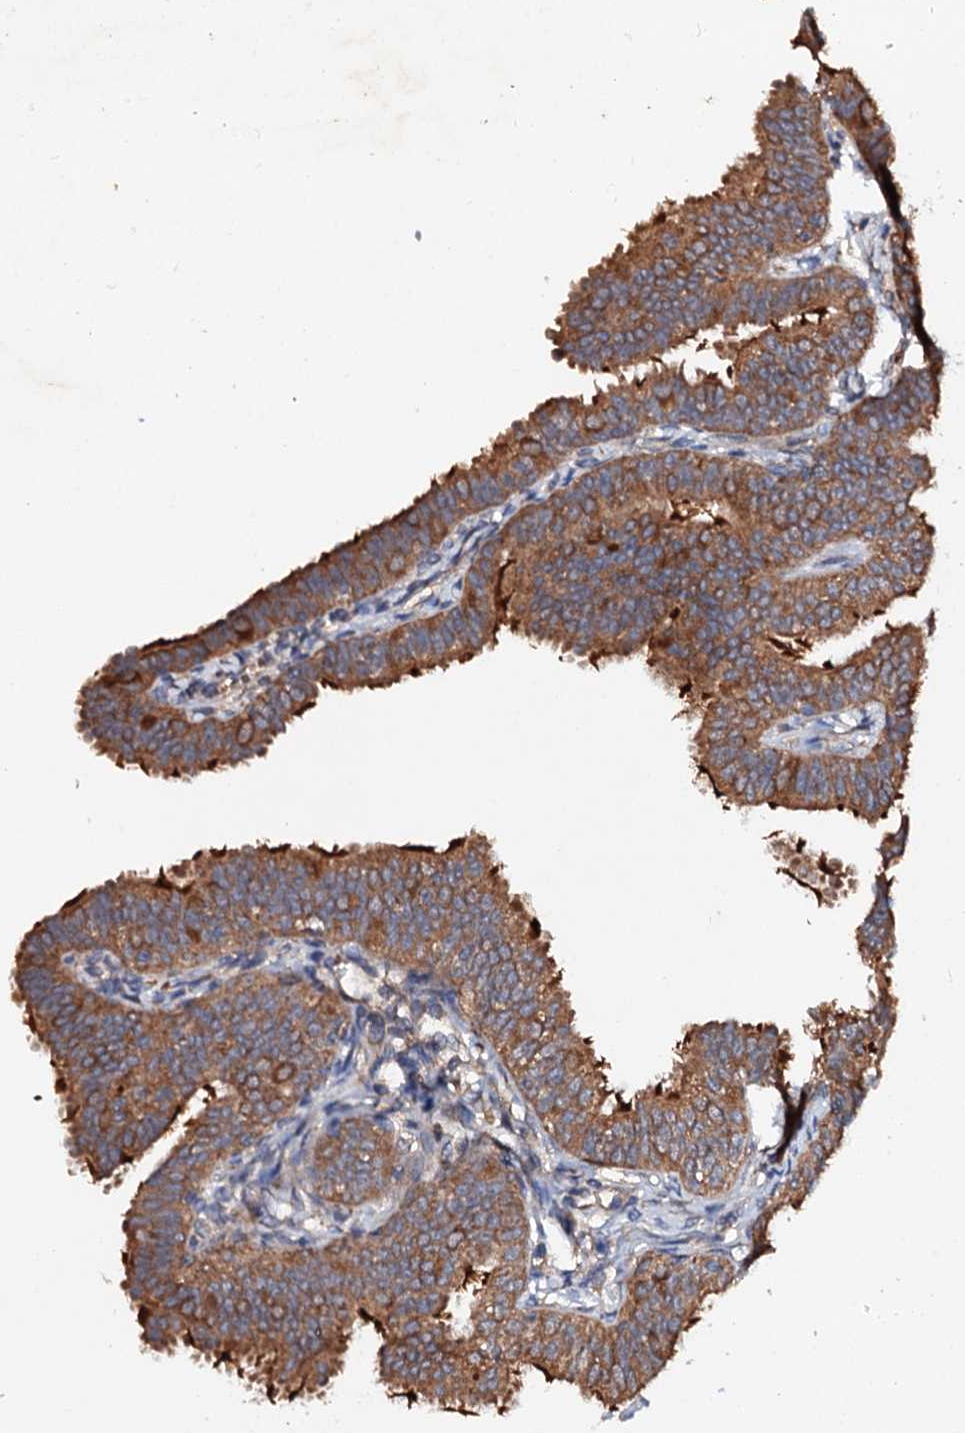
{"staining": {"intensity": "strong", "quantity": ">75%", "location": "cytoplasmic/membranous"}, "tissue": "fallopian tube", "cell_type": "Glandular cells", "image_type": "normal", "snomed": [{"axis": "morphology", "description": "Normal tissue, NOS"}, {"axis": "topography", "description": "Fallopian tube"}], "caption": "This histopathology image demonstrates IHC staining of unremarkable fallopian tube, with high strong cytoplasmic/membranous positivity in about >75% of glandular cells.", "gene": "EXTL1", "patient": {"sex": "female", "age": 35}}